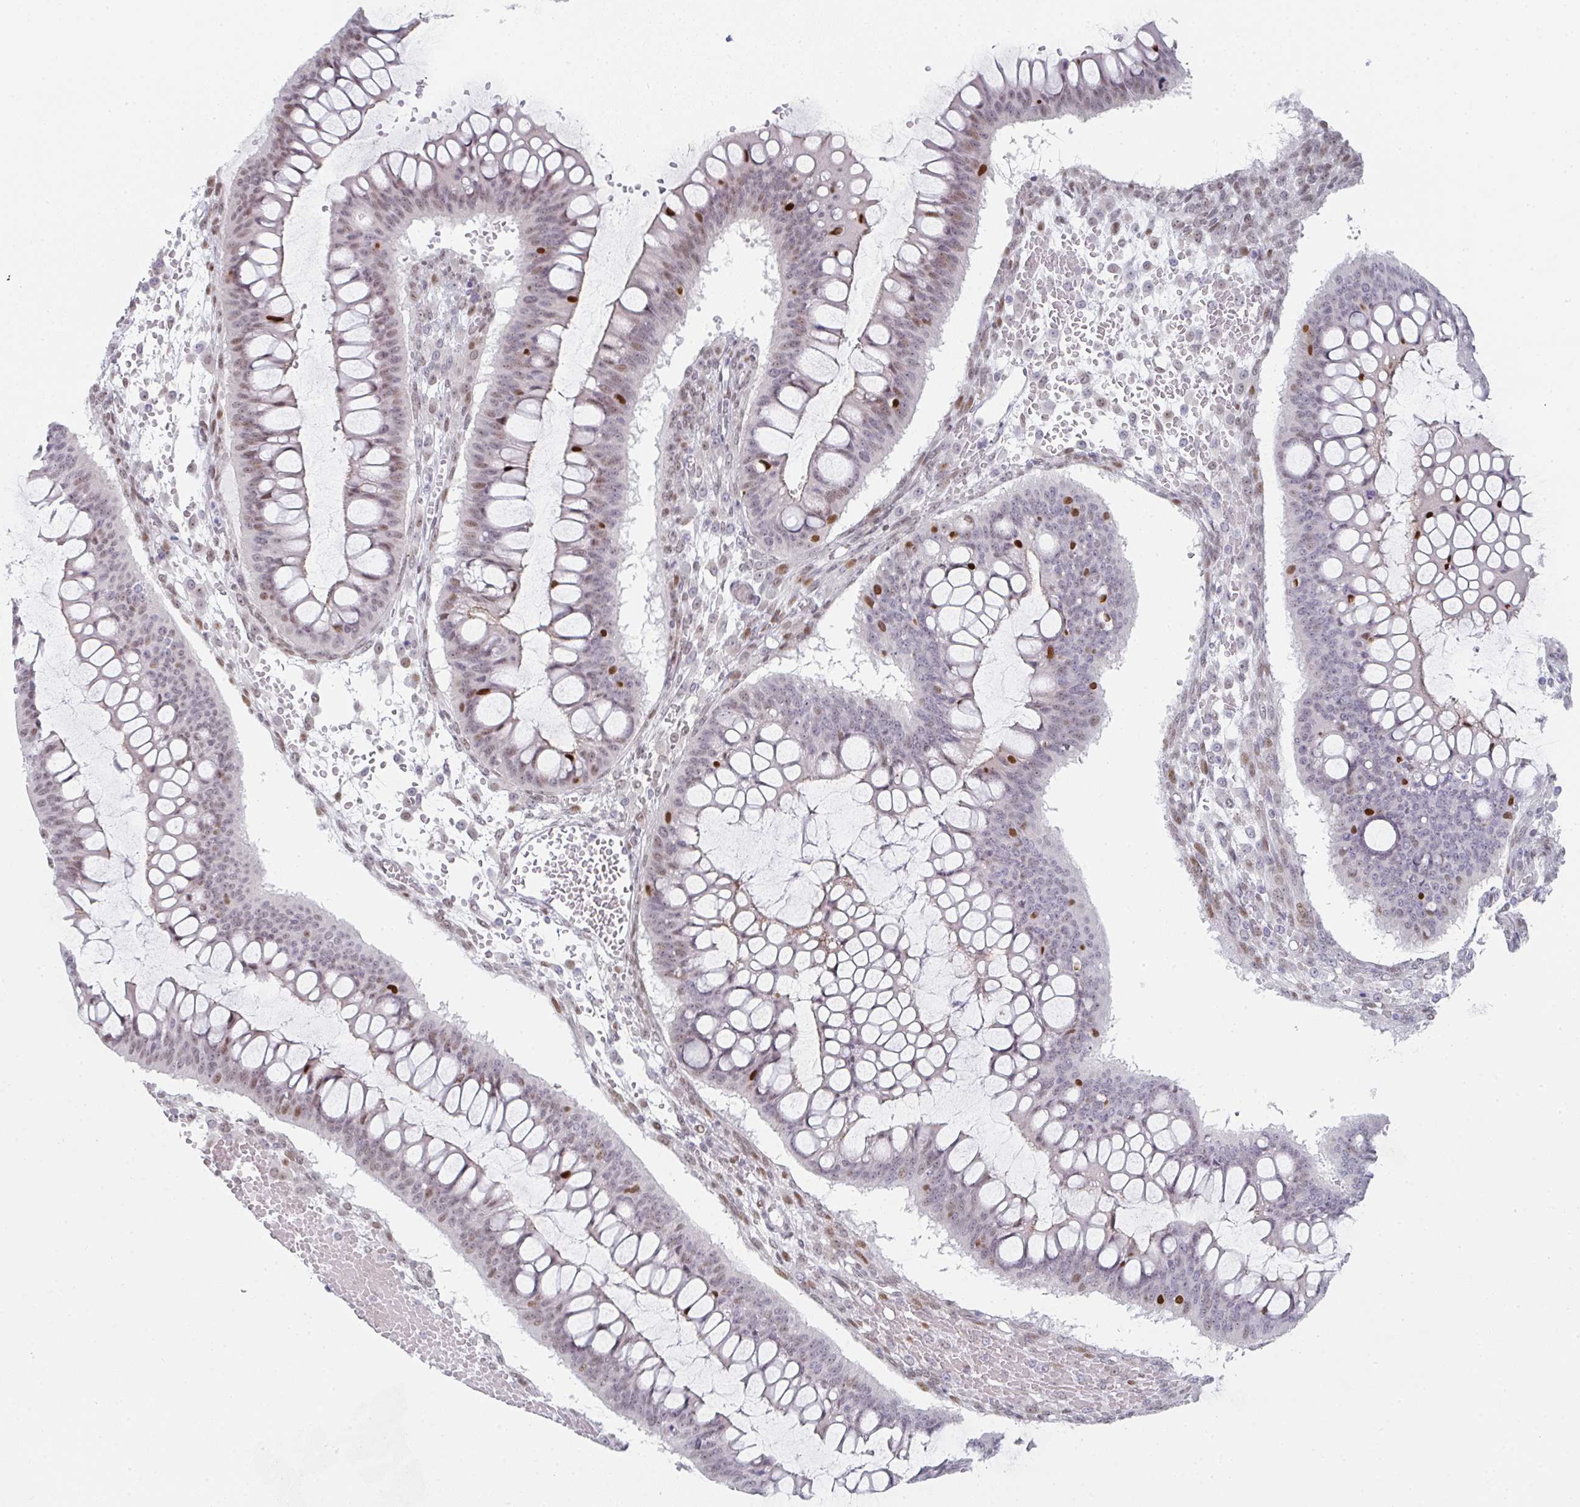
{"staining": {"intensity": "moderate", "quantity": "<25%", "location": "nuclear"}, "tissue": "ovarian cancer", "cell_type": "Tumor cells", "image_type": "cancer", "snomed": [{"axis": "morphology", "description": "Cystadenocarcinoma, mucinous, NOS"}, {"axis": "topography", "description": "Ovary"}], "caption": "The image displays a brown stain indicating the presence of a protein in the nuclear of tumor cells in mucinous cystadenocarcinoma (ovarian).", "gene": "POU2AF2", "patient": {"sex": "female", "age": 73}}